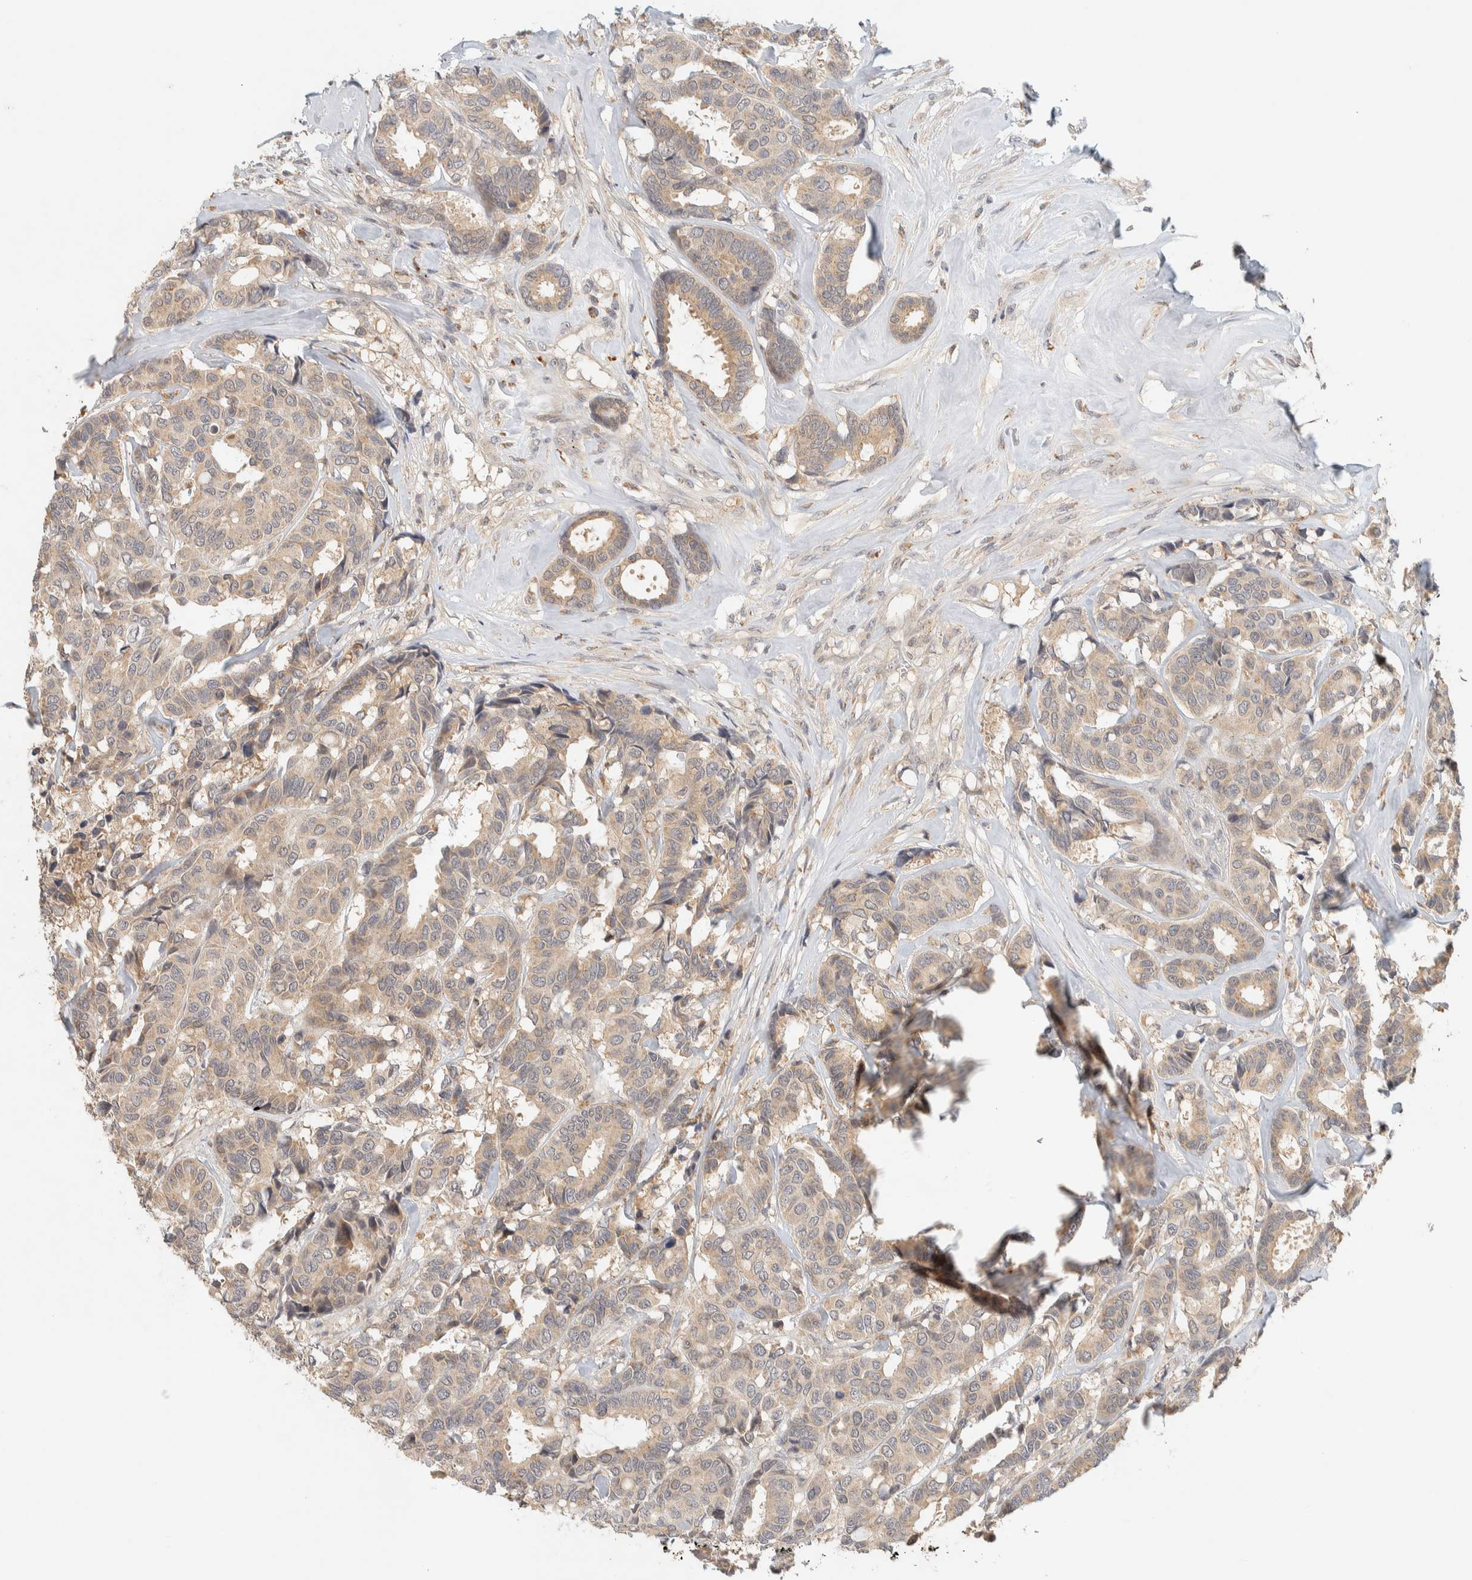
{"staining": {"intensity": "weak", "quantity": "25%-75%", "location": "cytoplasmic/membranous"}, "tissue": "breast cancer", "cell_type": "Tumor cells", "image_type": "cancer", "snomed": [{"axis": "morphology", "description": "Duct carcinoma"}, {"axis": "topography", "description": "Breast"}], "caption": "A high-resolution image shows immunohistochemistry staining of breast cancer (intraductal carcinoma), which exhibits weak cytoplasmic/membranous expression in approximately 25%-75% of tumor cells.", "gene": "ITPA", "patient": {"sex": "female", "age": 87}}